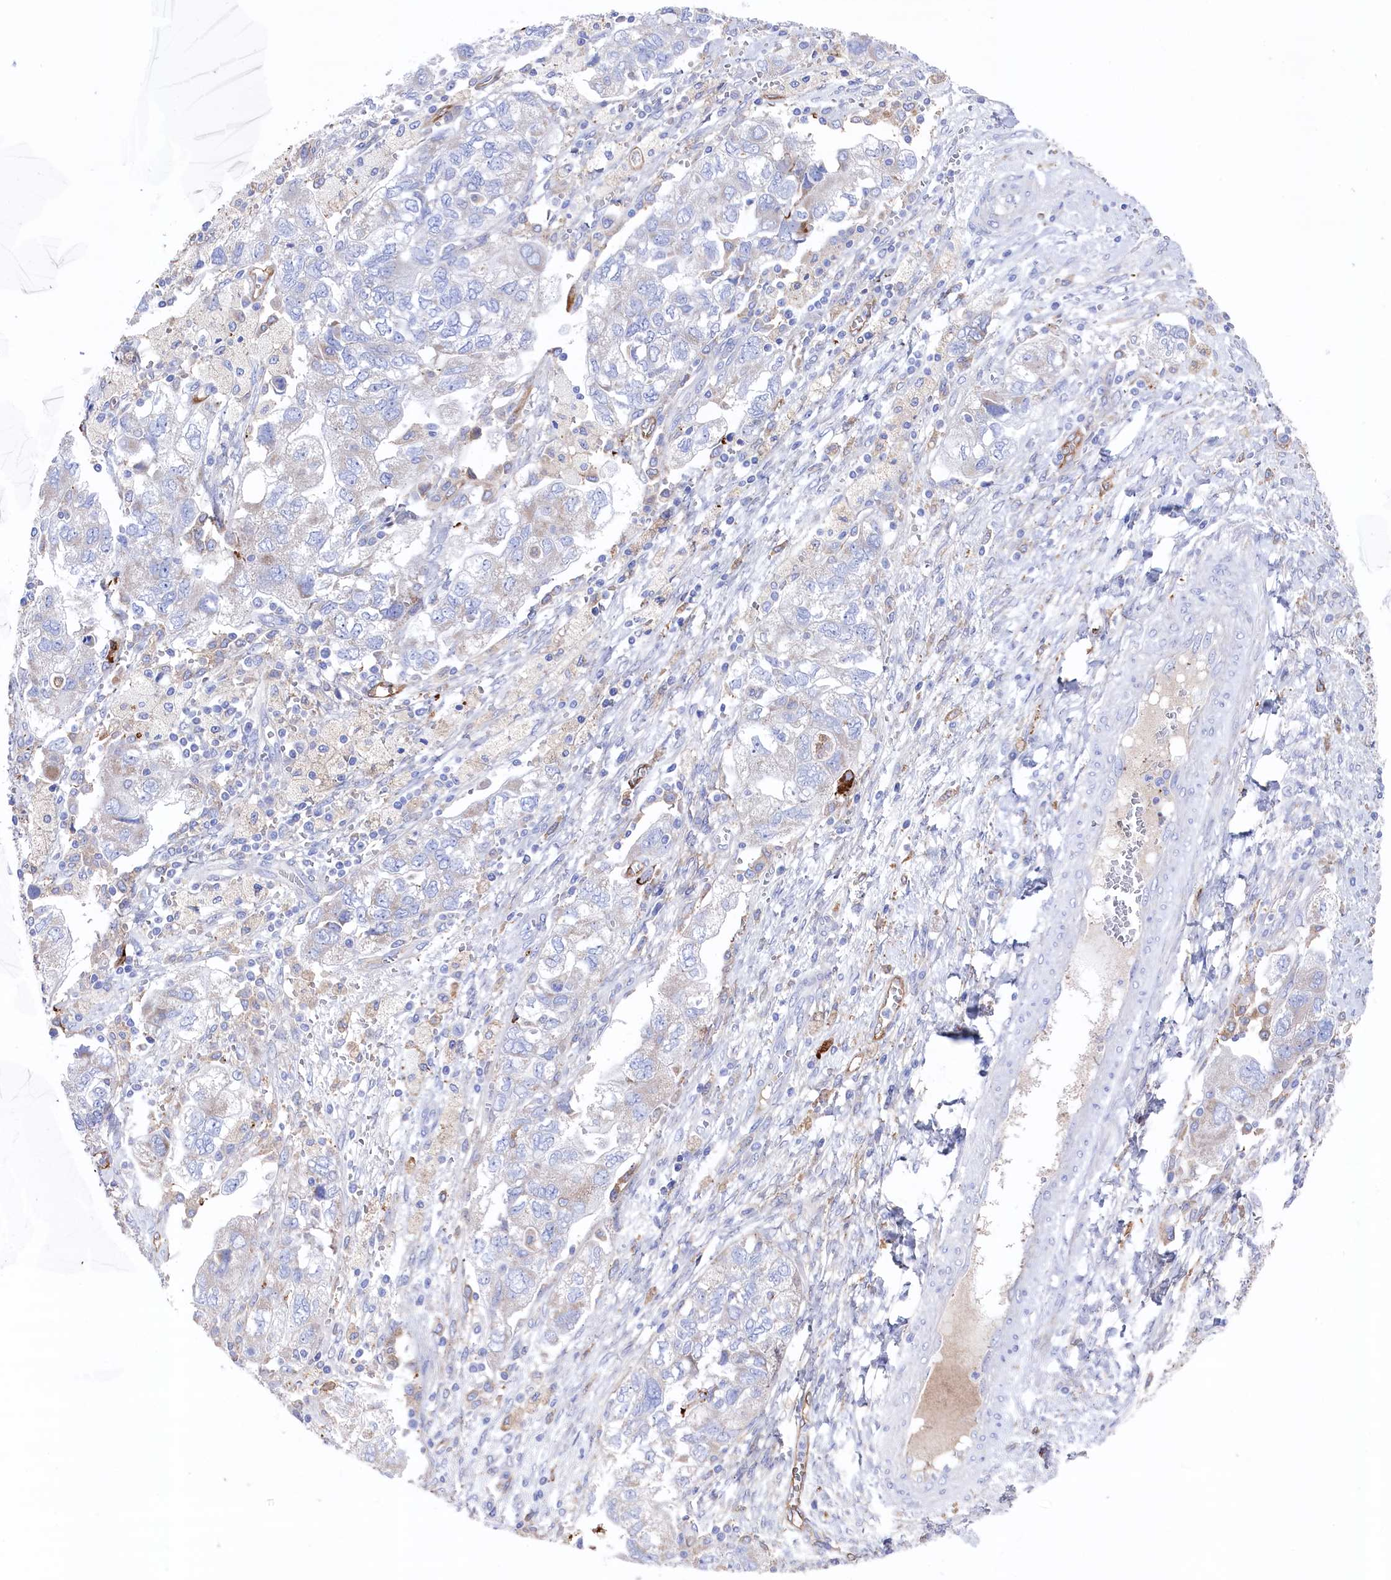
{"staining": {"intensity": "negative", "quantity": "none", "location": "none"}, "tissue": "ovarian cancer", "cell_type": "Tumor cells", "image_type": "cancer", "snomed": [{"axis": "morphology", "description": "Carcinoma, NOS"}, {"axis": "morphology", "description": "Cystadenocarcinoma, serous, NOS"}, {"axis": "topography", "description": "Ovary"}], "caption": "An immunohistochemistry (IHC) micrograph of serous cystadenocarcinoma (ovarian) is shown. There is no staining in tumor cells of serous cystadenocarcinoma (ovarian). Nuclei are stained in blue.", "gene": "C12orf73", "patient": {"sex": "female", "age": 69}}